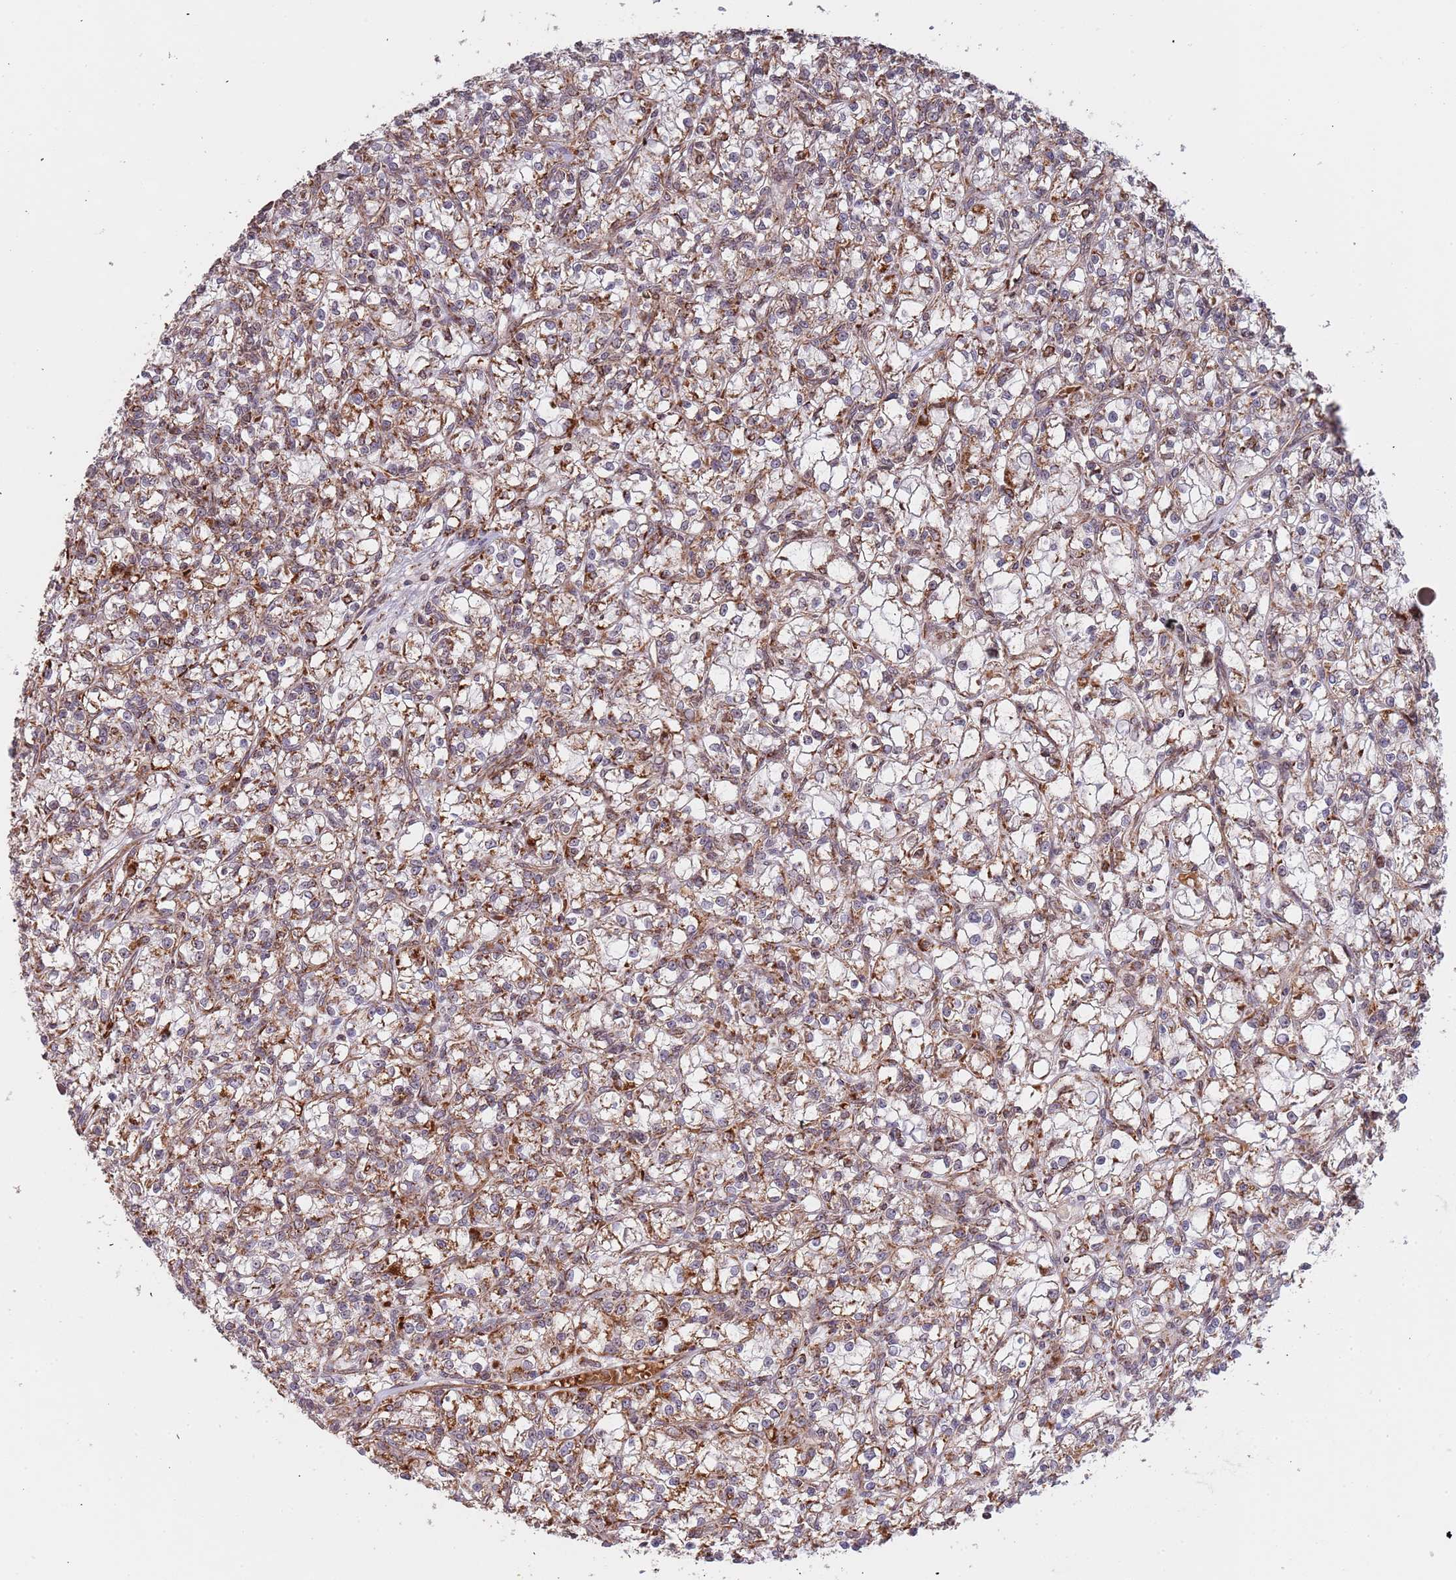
{"staining": {"intensity": "moderate", "quantity": "25%-75%", "location": "cytoplasmic/membranous"}, "tissue": "renal cancer", "cell_type": "Tumor cells", "image_type": "cancer", "snomed": [{"axis": "morphology", "description": "Adenocarcinoma, NOS"}, {"axis": "topography", "description": "Kidney"}], "caption": "Moderate cytoplasmic/membranous protein staining is identified in approximately 25%-75% of tumor cells in renal cancer (adenocarcinoma). The protein of interest is shown in brown color, while the nuclei are stained blue.", "gene": "DCHS1", "patient": {"sex": "female", "age": 59}}